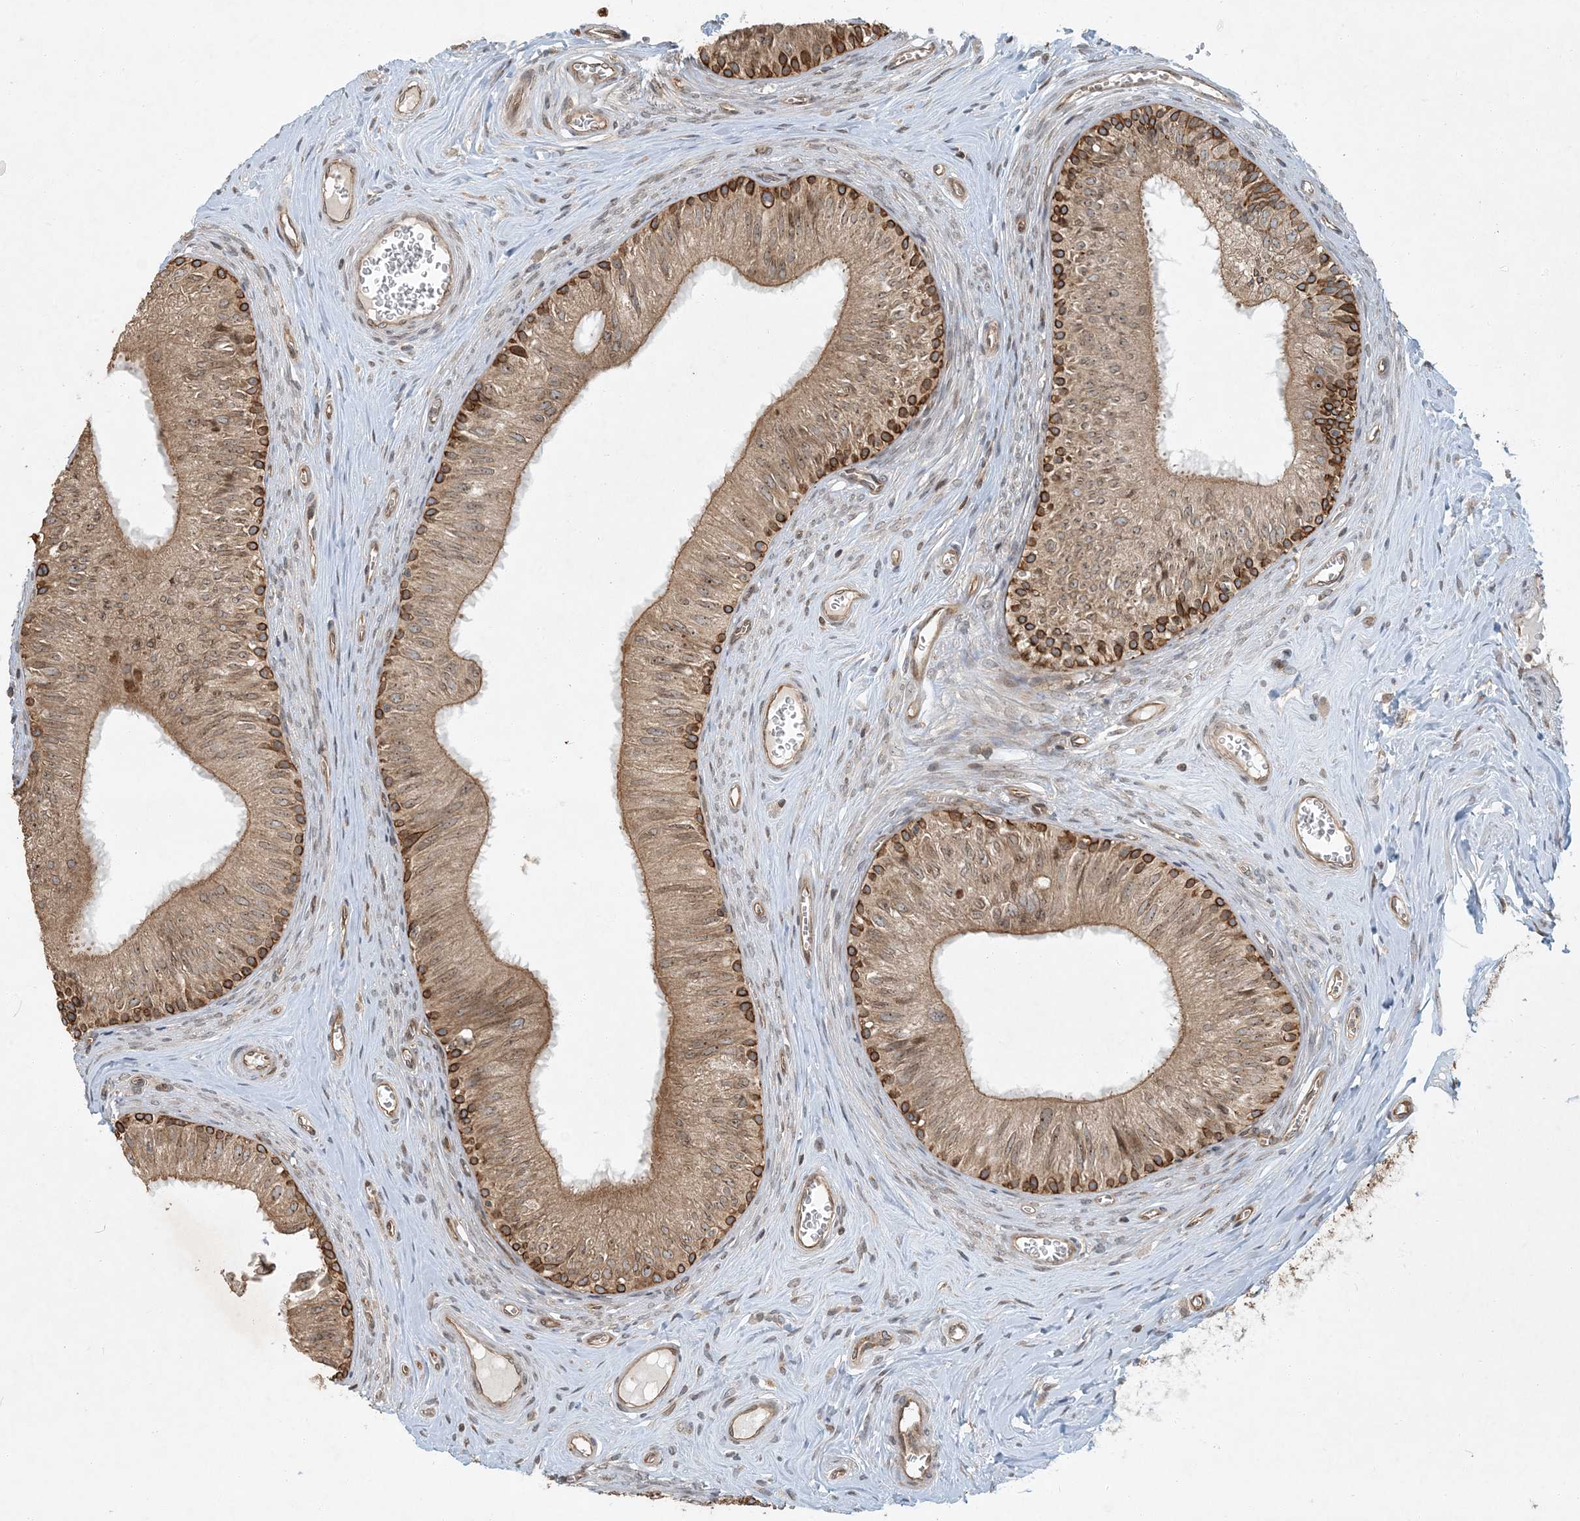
{"staining": {"intensity": "strong", "quantity": "25%-75%", "location": "cytoplasmic/membranous"}, "tissue": "epididymis", "cell_type": "Glandular cells", "image_type": "normal", "snomed": [{"axis": "morphology", "description": "Normal tissue, NOS"}, {"axis": "topography", "description": "Epididymis"}], "caption": "About 25%-75% of glandular cells in unremarkable human epididymis display strong cytoplasmic/membranous protein staining as visualized by brown immunohistochemical staining.", "gene": "COMMD8", "patient": {"sex": "male", "age": 46}}